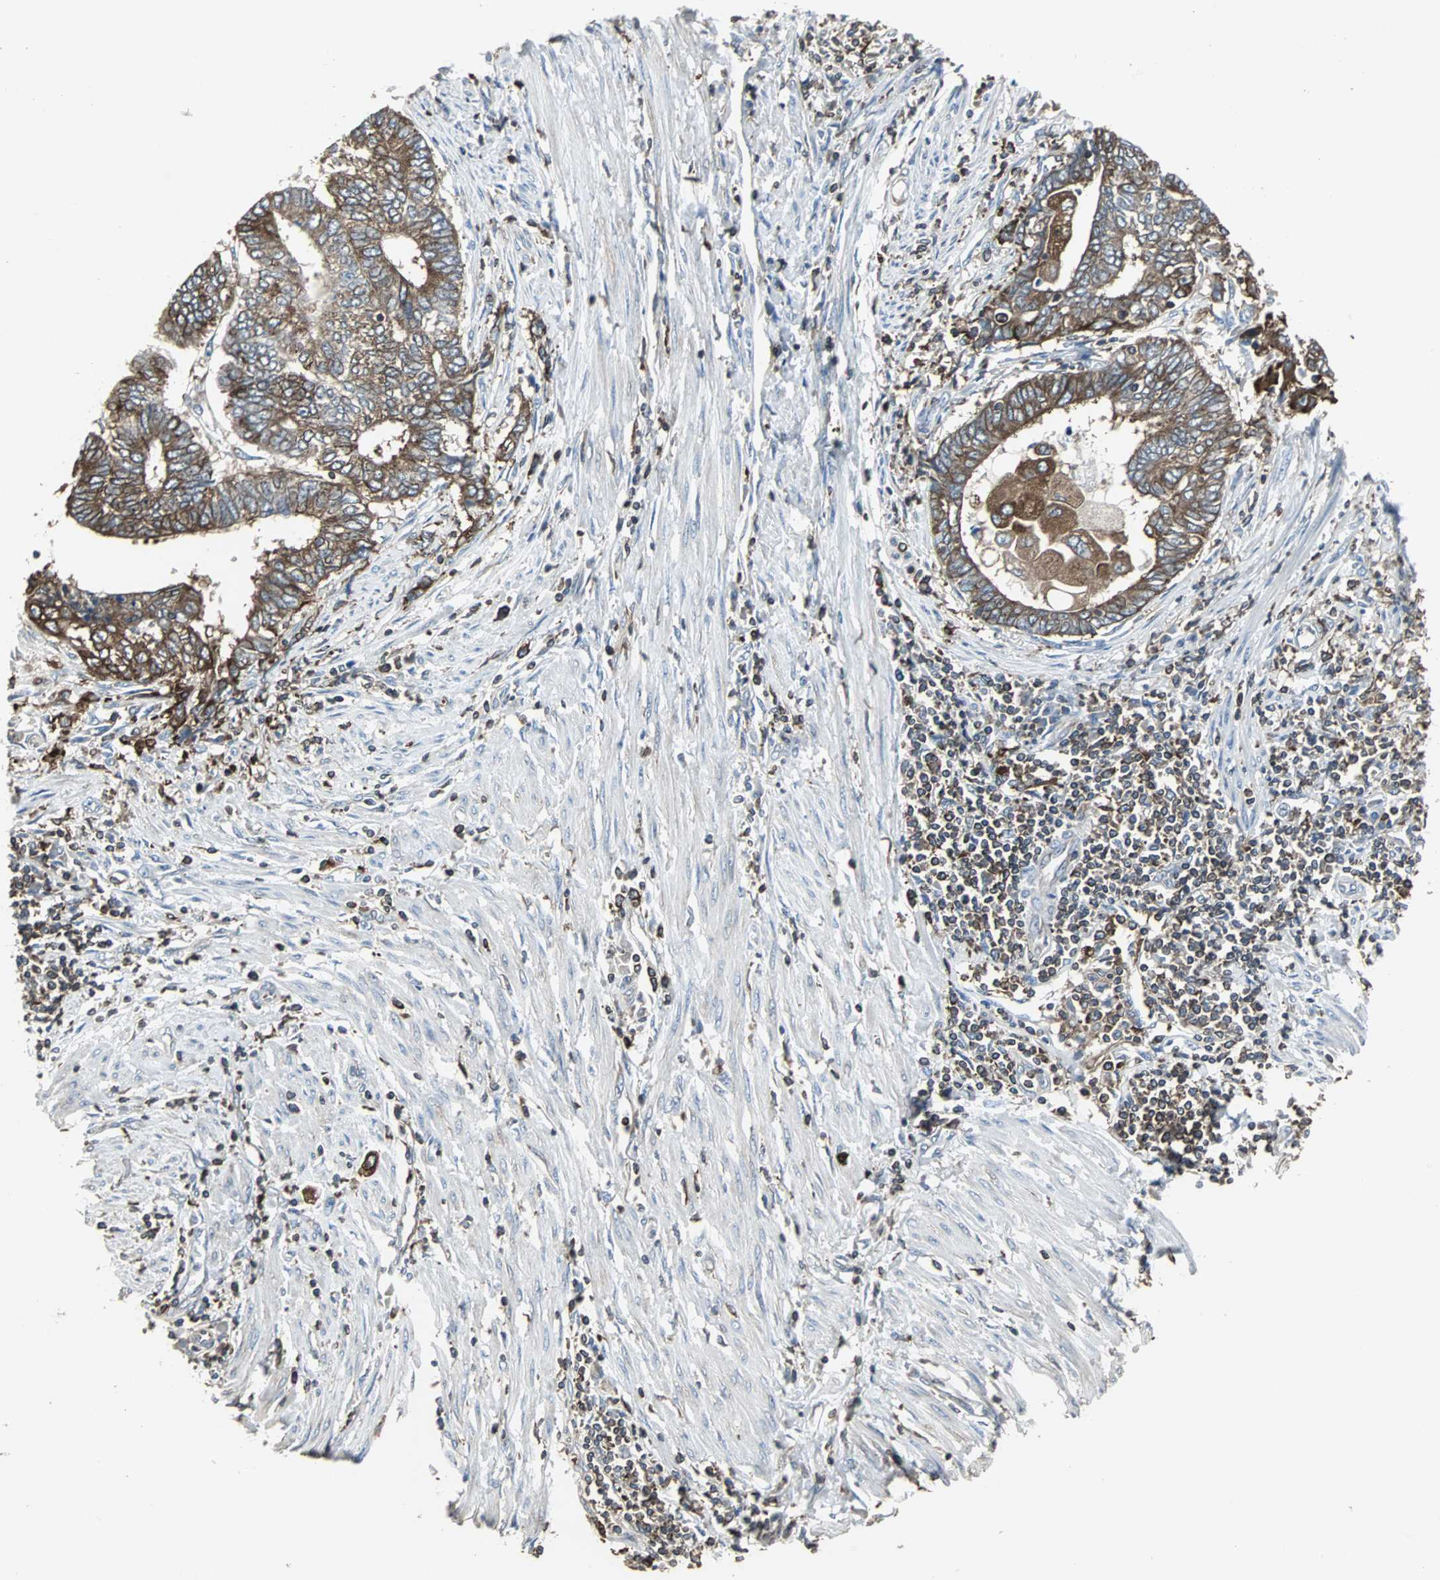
{"staining": {"intensity": "strong", "quantity": ">75%", "location": "cytoplasmic/membranous"}, "tissue": "endometrial cancer", "cell_type": "Tumor cells", "image_type": "cancer", "snomed": [{"axis": "morphology", "description": "Adenocarcinoma, NOS"}, {"axis": "topography", "description": "Uterus"}, {"axis": "topography", "description": "Endometrium"}], "caption": "Endometrial cancer stained with a brown dye demonstrates strong cytoplasmic/membranous positive expression in approximately >75% of tumor cells.", "gene": "LRRFIP1", "patient": {"sex": "female", "age": 70}}